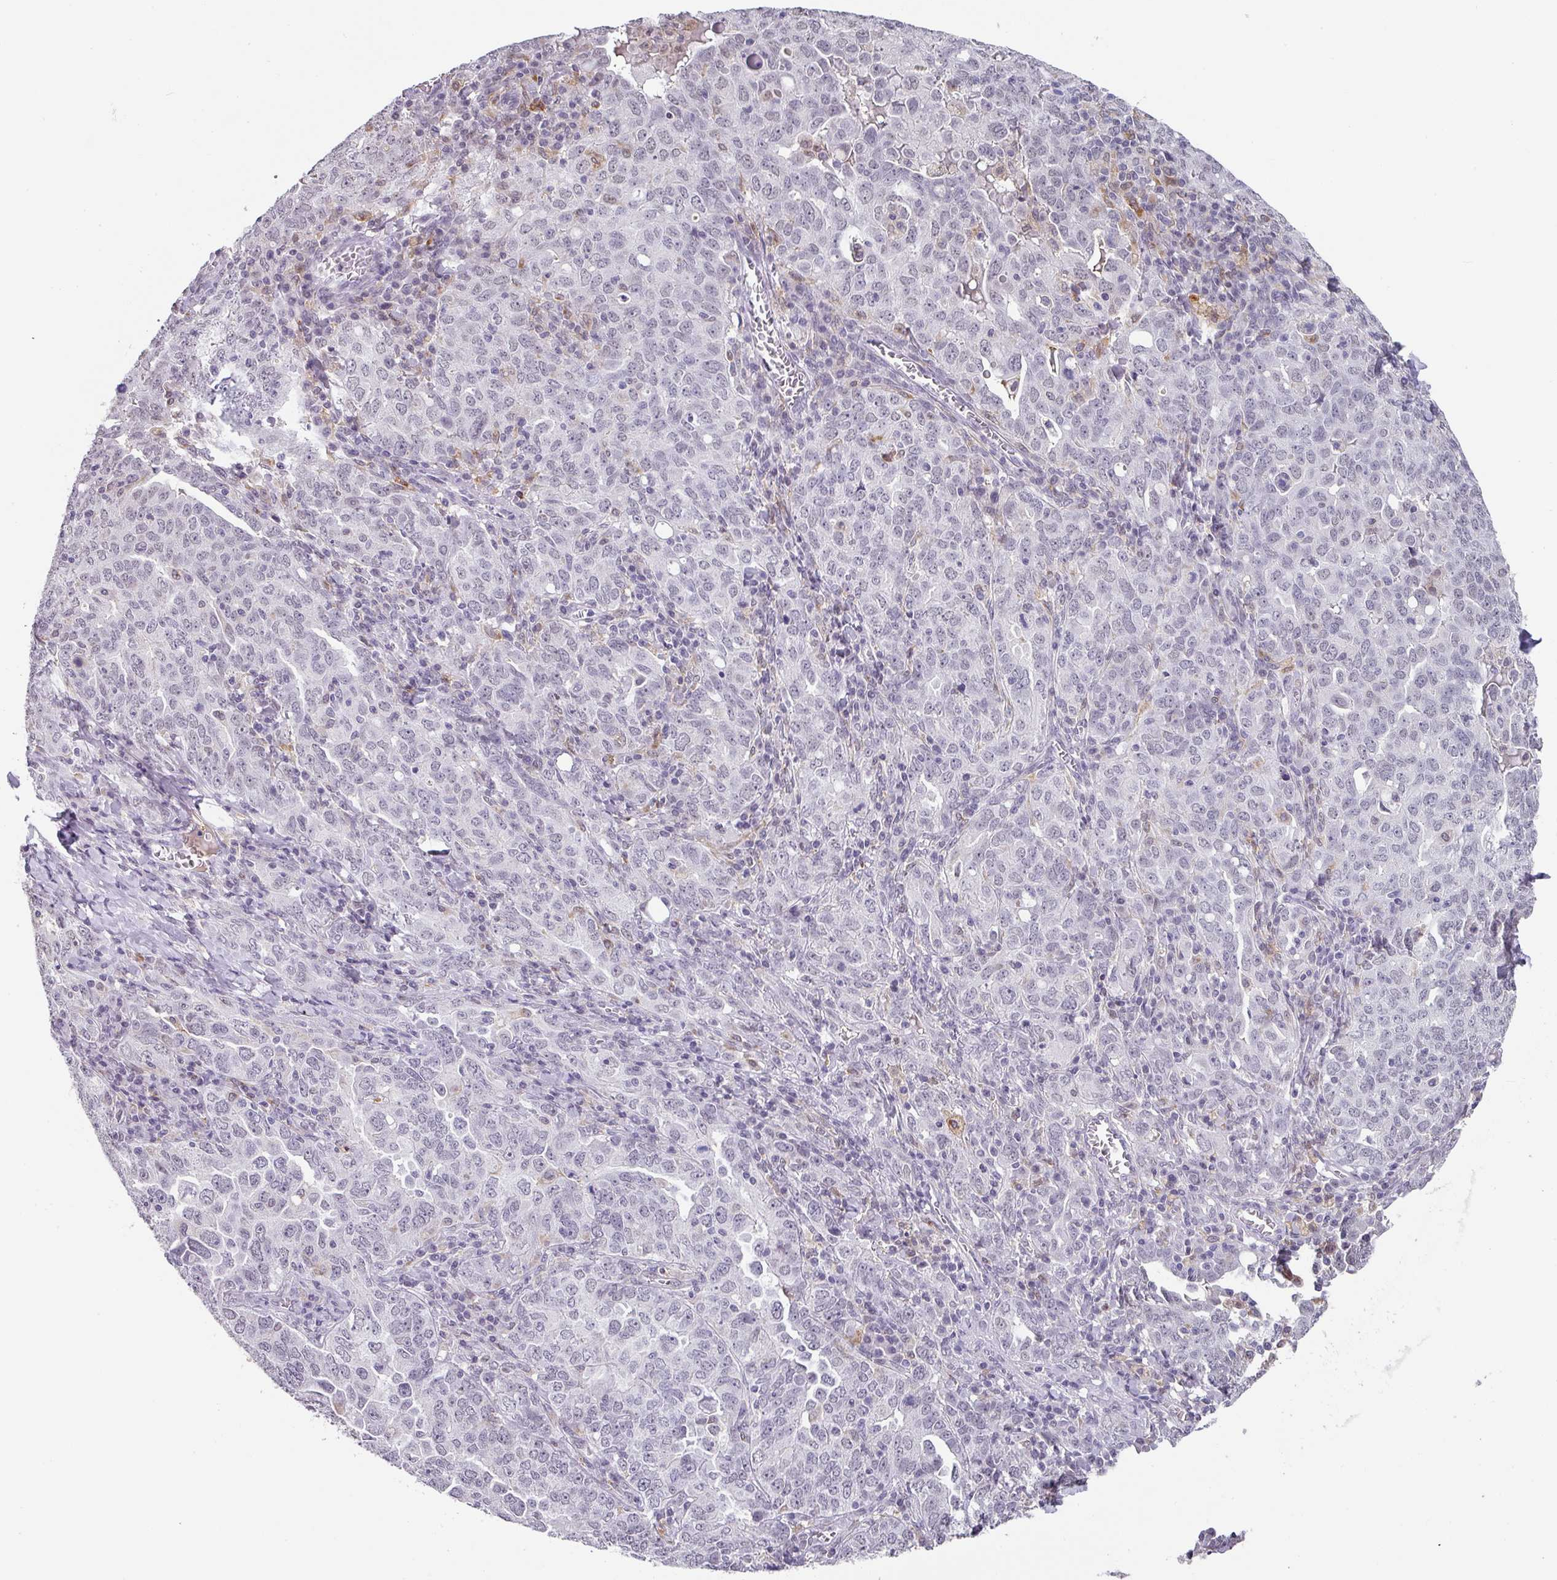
{"staining": {"intensity": "negative", "quantity": "none", "location": "none"}, "tissue": "ovarian cancer", "cell_type": "Tumor cells", "image_type": "cancer", "snomed": [{"axis": "morphology", "description": "Carcinoma, endometroid"}, {"axis": "topography", "description": "Ovary"}], "caption": "This is an immunohistochemistry (IHC) image of human endometroid carcinoma (ovarian). There is no expression in tumor cells.", "gene": "C1QB", "patient": {"sex": "female", "age": 62}}